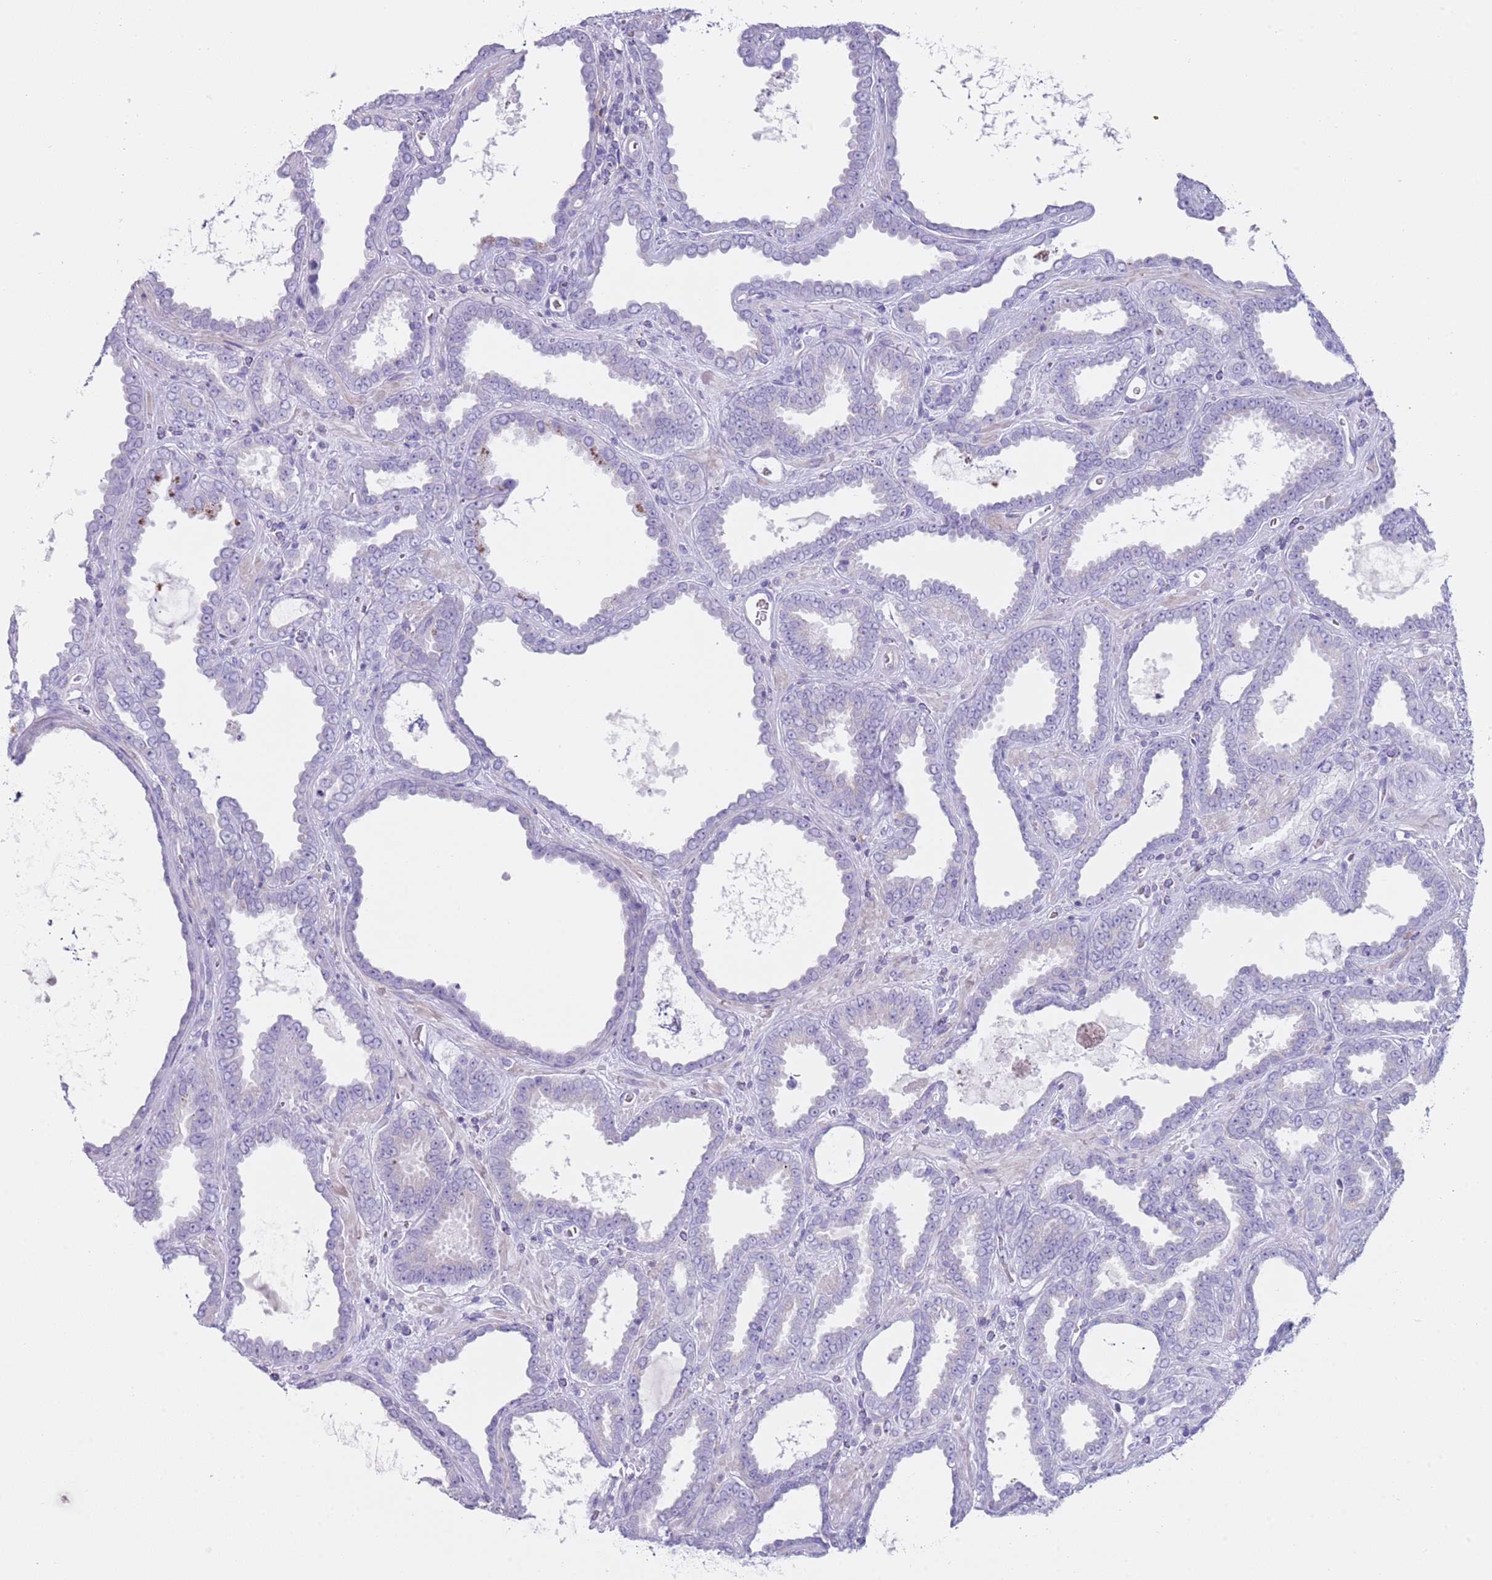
{"staining": {"intensity": "negative", "quantity": "none", "location": "none"}, "tissue": "prostate cancer", "cell_type": "Tumor cells", "image_type": "cancer", "snomed": [{"axis": "morphology", "description": "Adenocarcinoma, High grade"}, {"axis": "topography", "description": "Prostate"}], "caption": "Tumor cells are negative for brown protein staining in prostate cancer.", "gene": "NBPF20", "patient": {"sex": "male", "age": 72}}